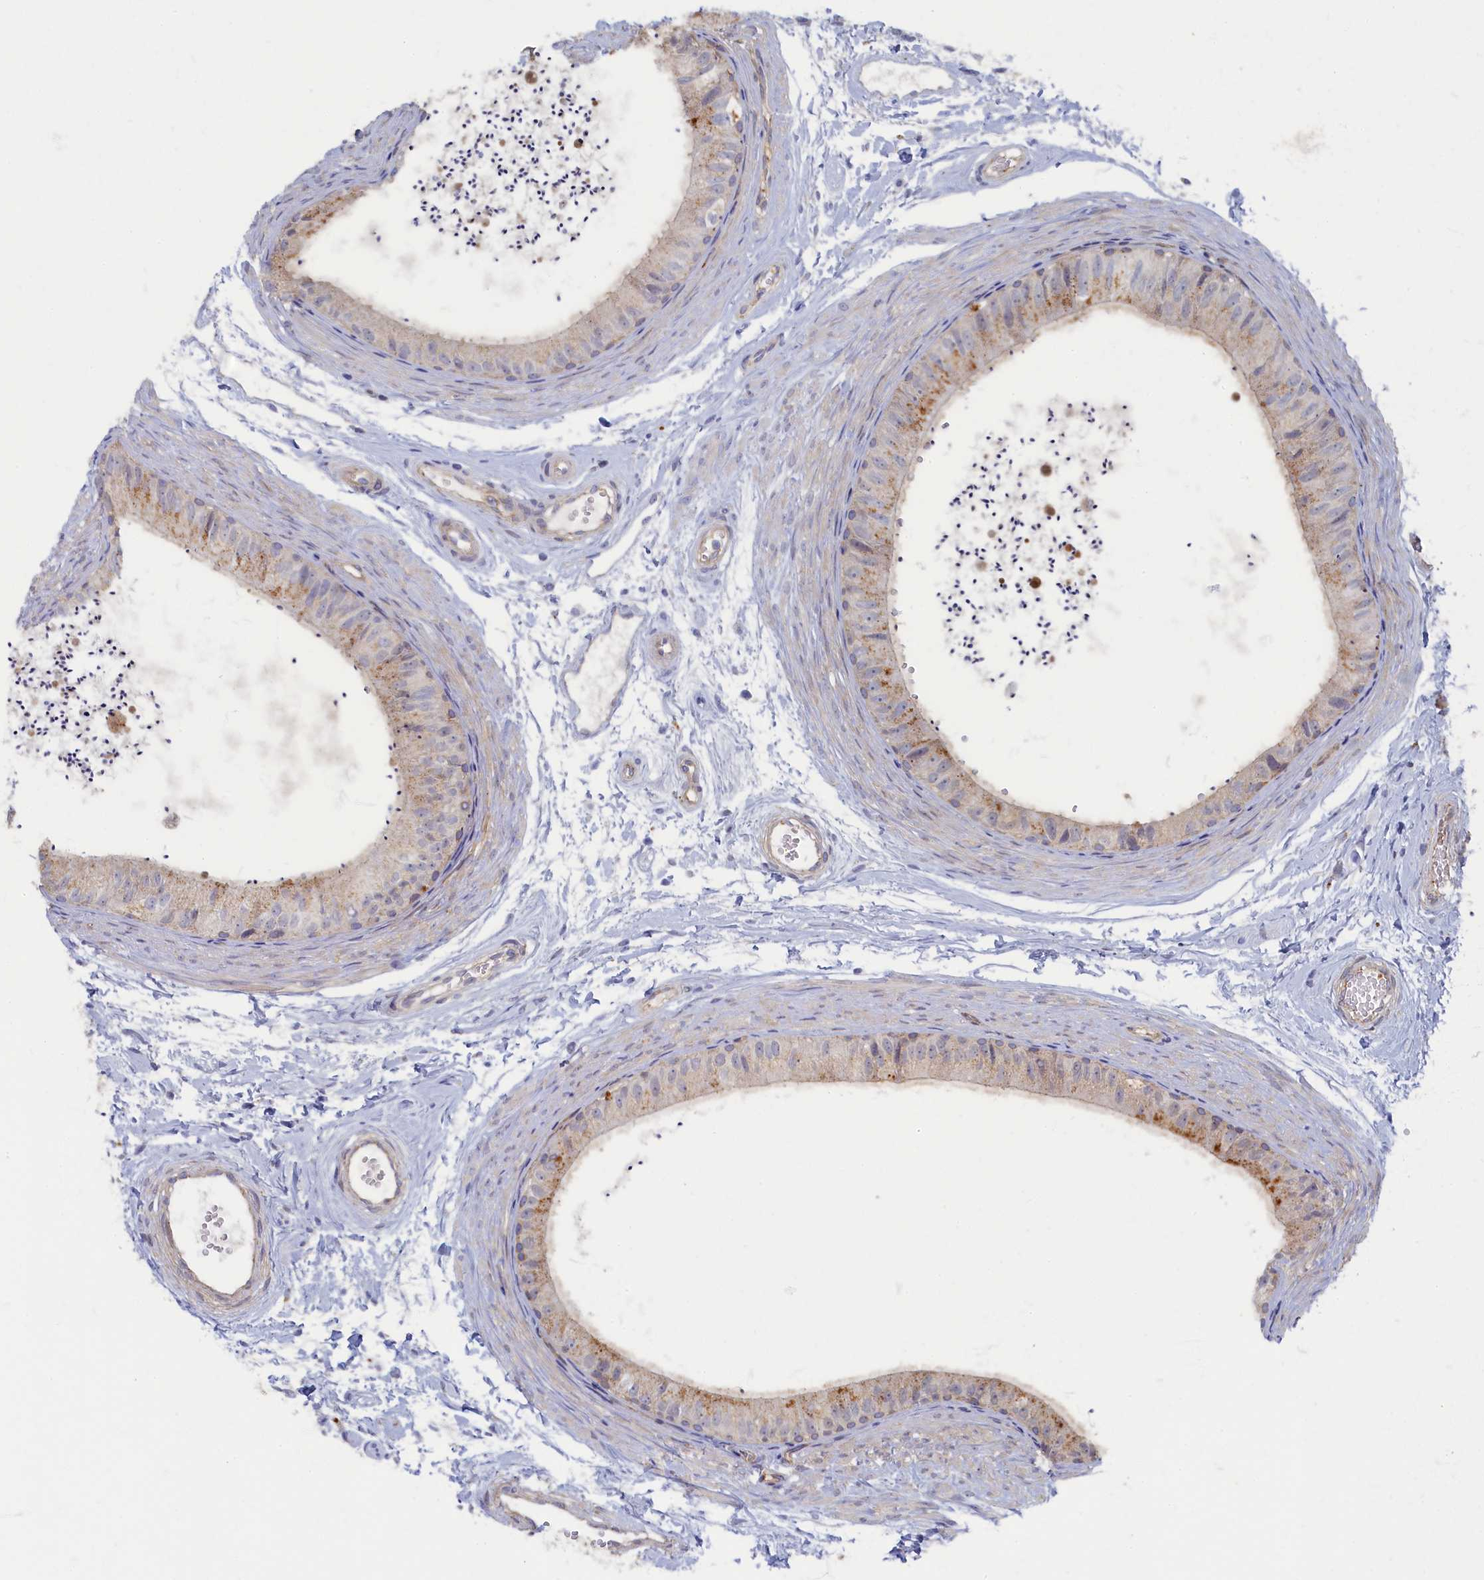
{"staining": {"intensity": "weak", "quantity": "25%-75%", "location": "cytoplasmic/membranous"}, "tissue": "epididymis", "cell_type": "Glandular cells", "image_type": "normal", "snomed": [{"axis": "morphology", "description": "Normal tissue, NOS"}, {"axis": "topography", "description": "Epididymis"}], "caption": "This photomicrograph demonstrates immunohistochemistry staining of unremarkable human epididymis, with low weak cytoplasmic/membranous staining in approximately 25%-75% of glandular cells.", "gene": "PSMG2", "patient": {"sex": "male", "age": 56}}